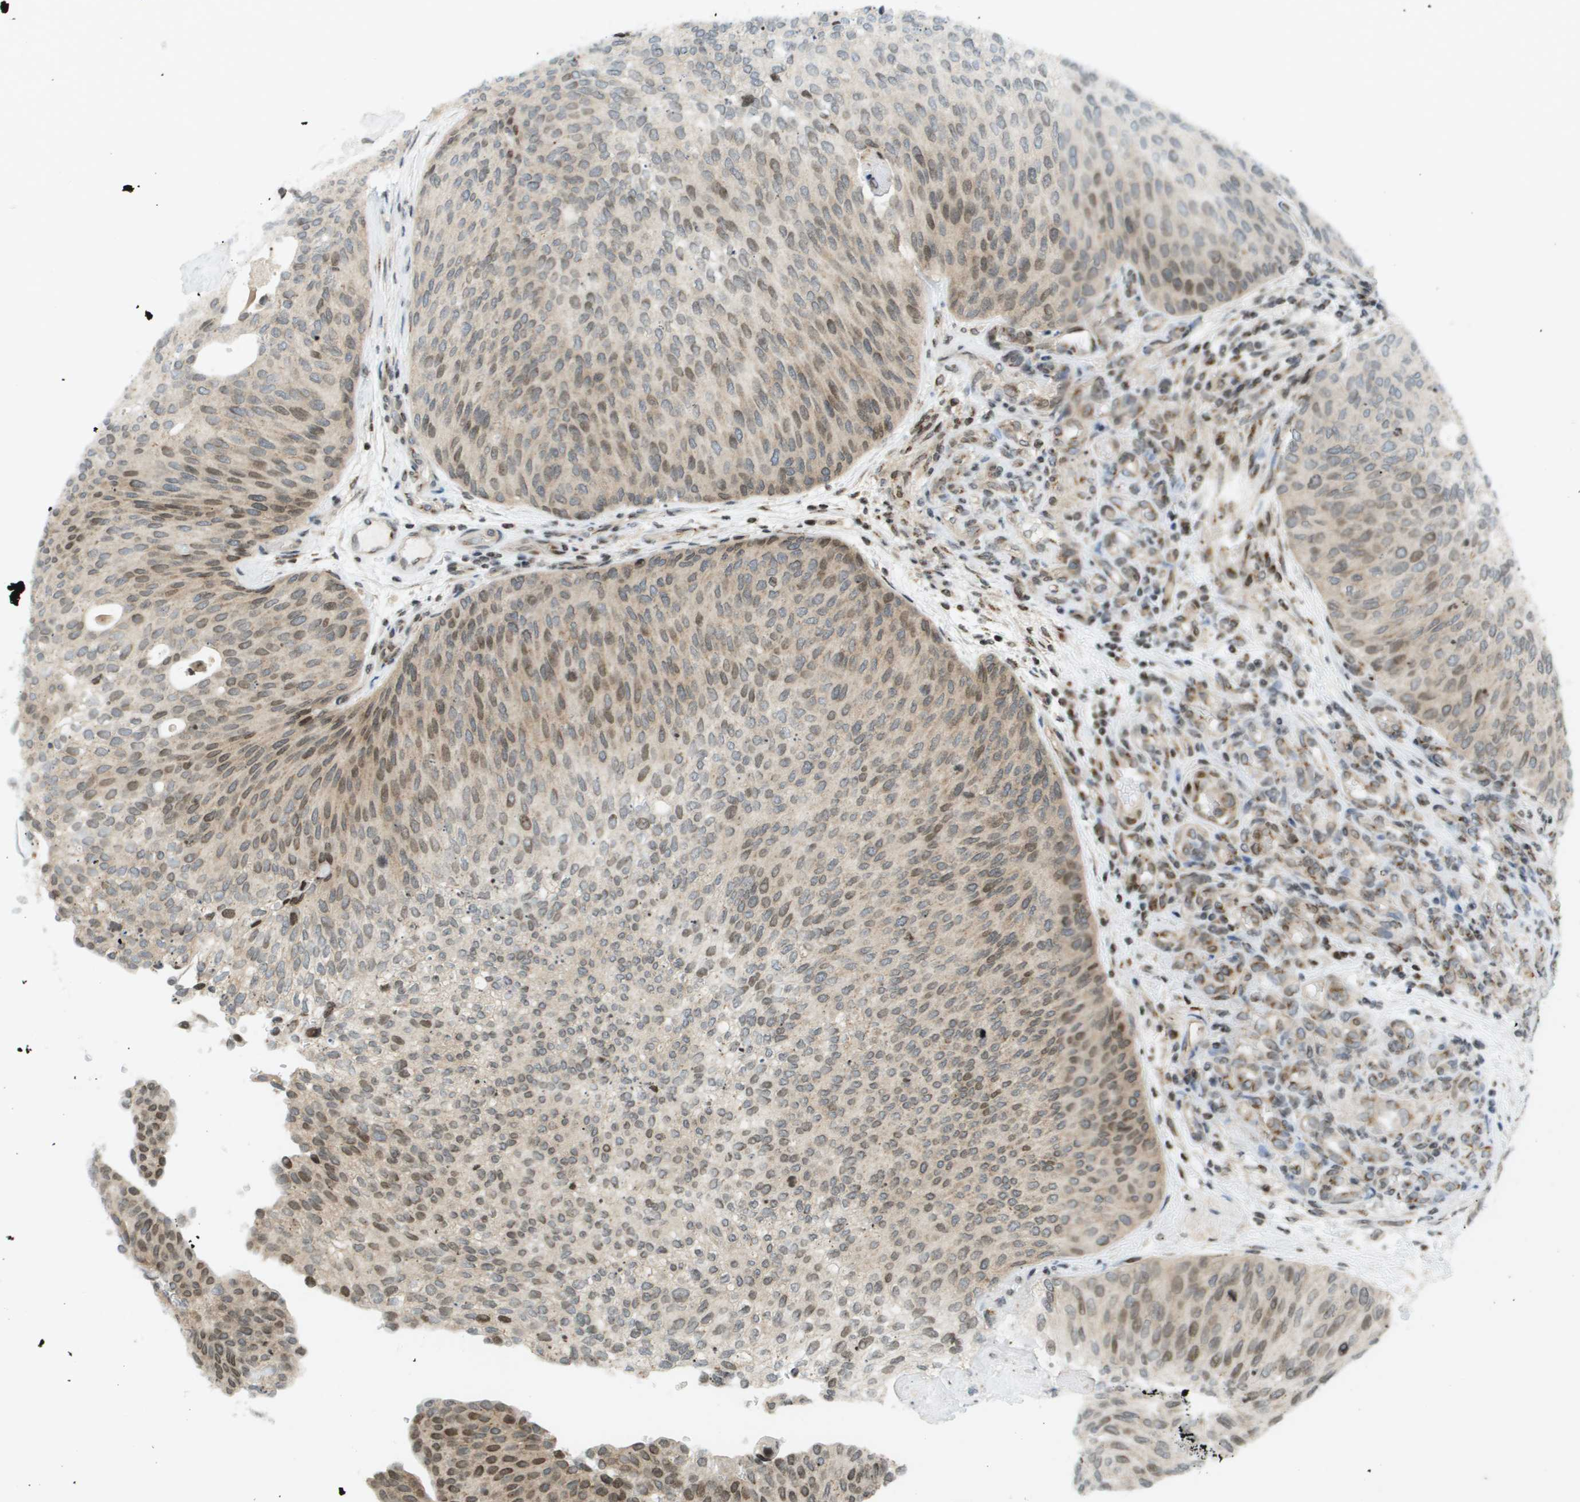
{"staining": {"intensity": "weak", "quantity": "25%-75%", "location": "cytoplasmic/membranous,nuclear"}, "tissue": "urothelial cancer", "cell_type": "Tumor cells", "image_type": "cancer", "snomed": [{"axis": "morphology", "description": "Urothelial carcinoma, Low grade"}, {"axis": "topography", "description": "Urinary bladder"}], "caption": "A brown stain labels weak cytoplasmic/membranous and nuclear positivity of a protein in human low-grade urothelial carcinoma tumor cells.", "gene": "EVC", "patient": {"sex": "female", "age": 79}}